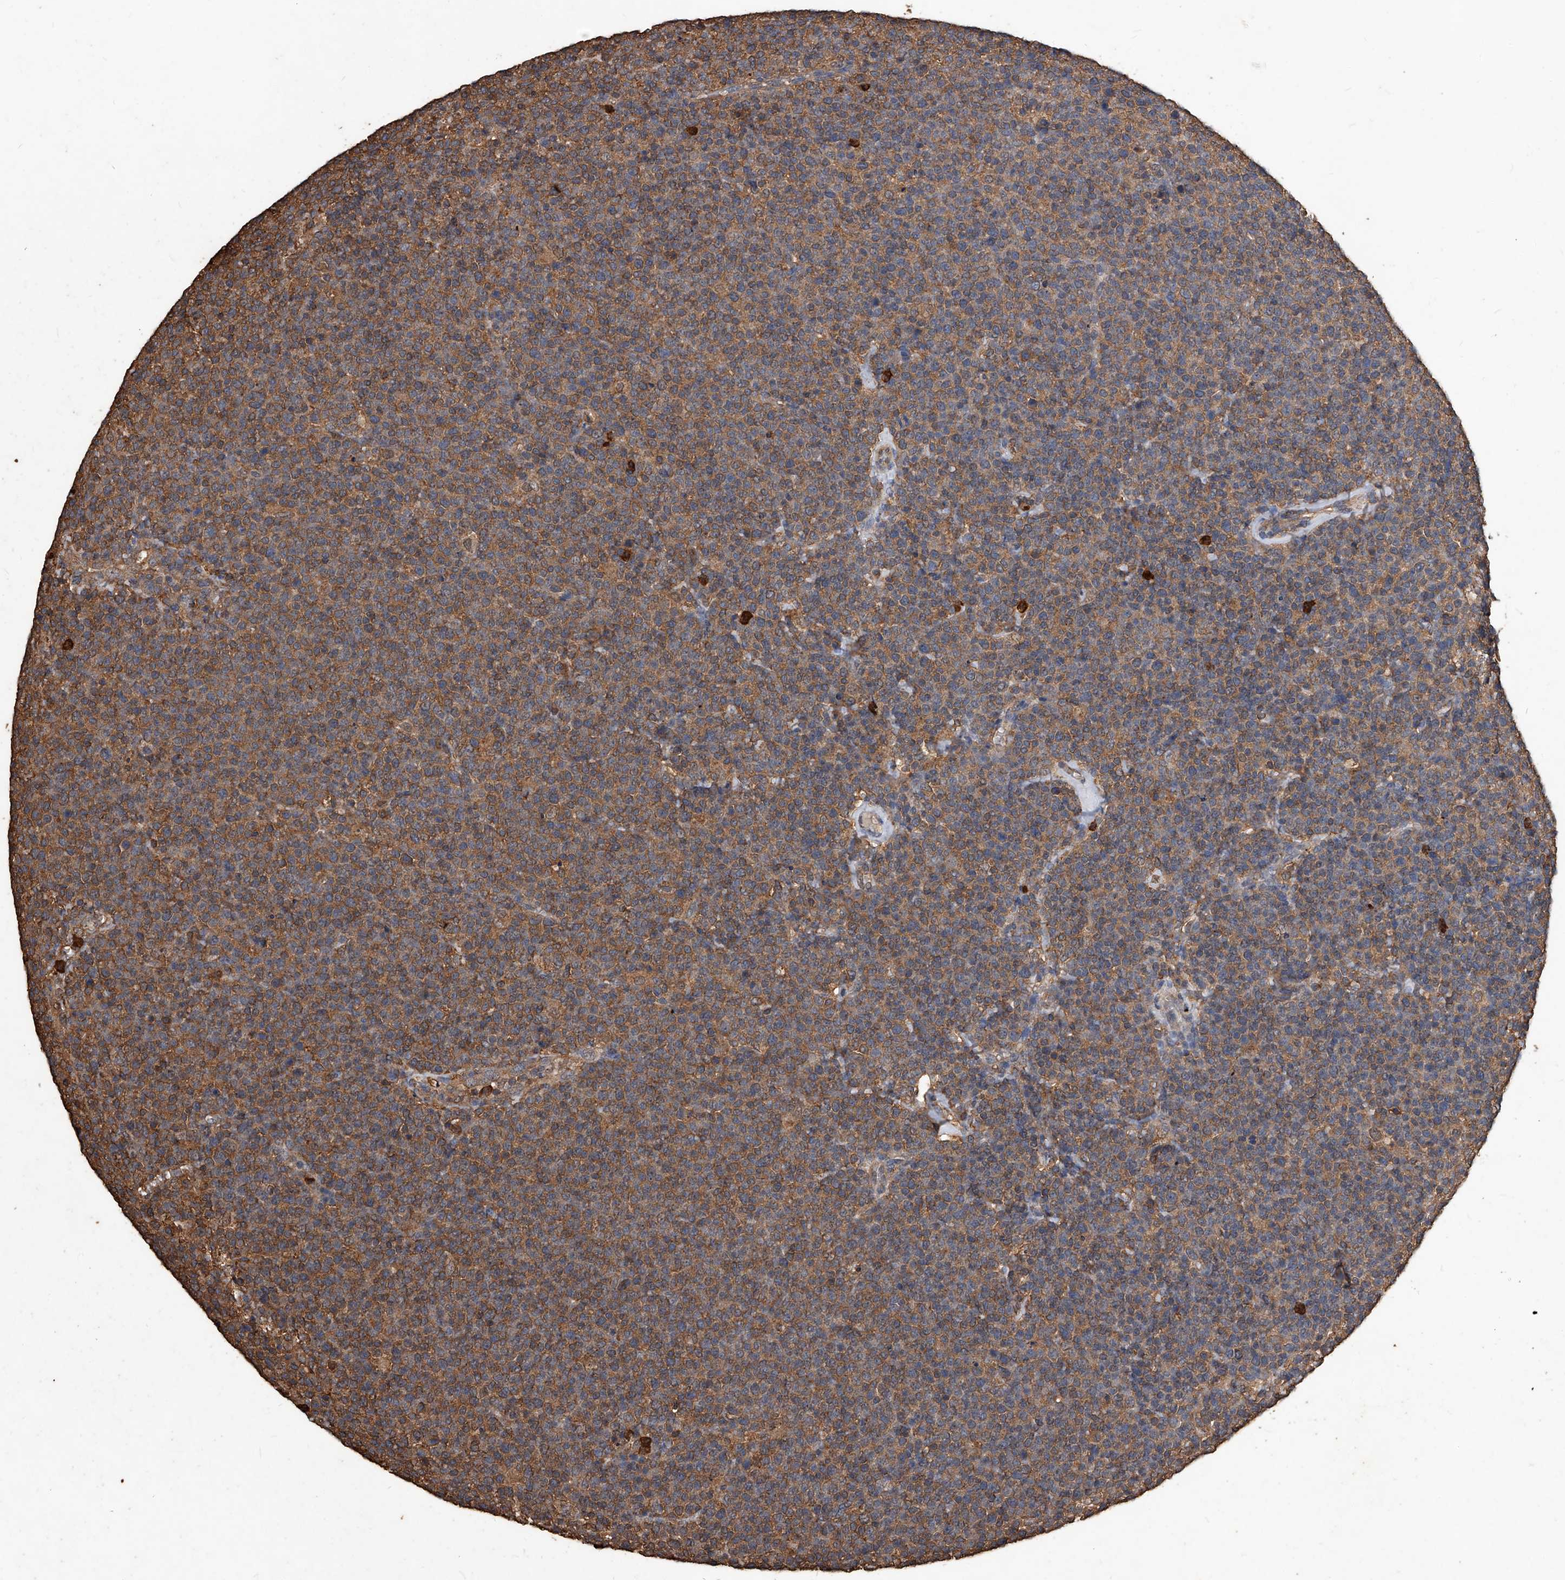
{"staining": {"intensity": "moderate", "quantity": ">75%", "location": "cytoplasmic/membranous"}, "tissue": "lymphoma", "cell_type": "Tumor cells", "image_type": "cancer", "snomed": [{"axis": "morphology", "description": "Malignant lymphoma, non-Hodgkin's type, High grade"}, {"axis": "topography", "description": "Lymph node"}], "caption": "An IHC histopathology image of neoplastic tissue is shown. Protein staining in brown highlights moderate cytoplasmic/membranous positivity in malignant lymphoma, non-Hodgkin's type (high-grade) within tumor cells.", "gene": "UCP2", "patient": {"sex": "male", "age": 61}}